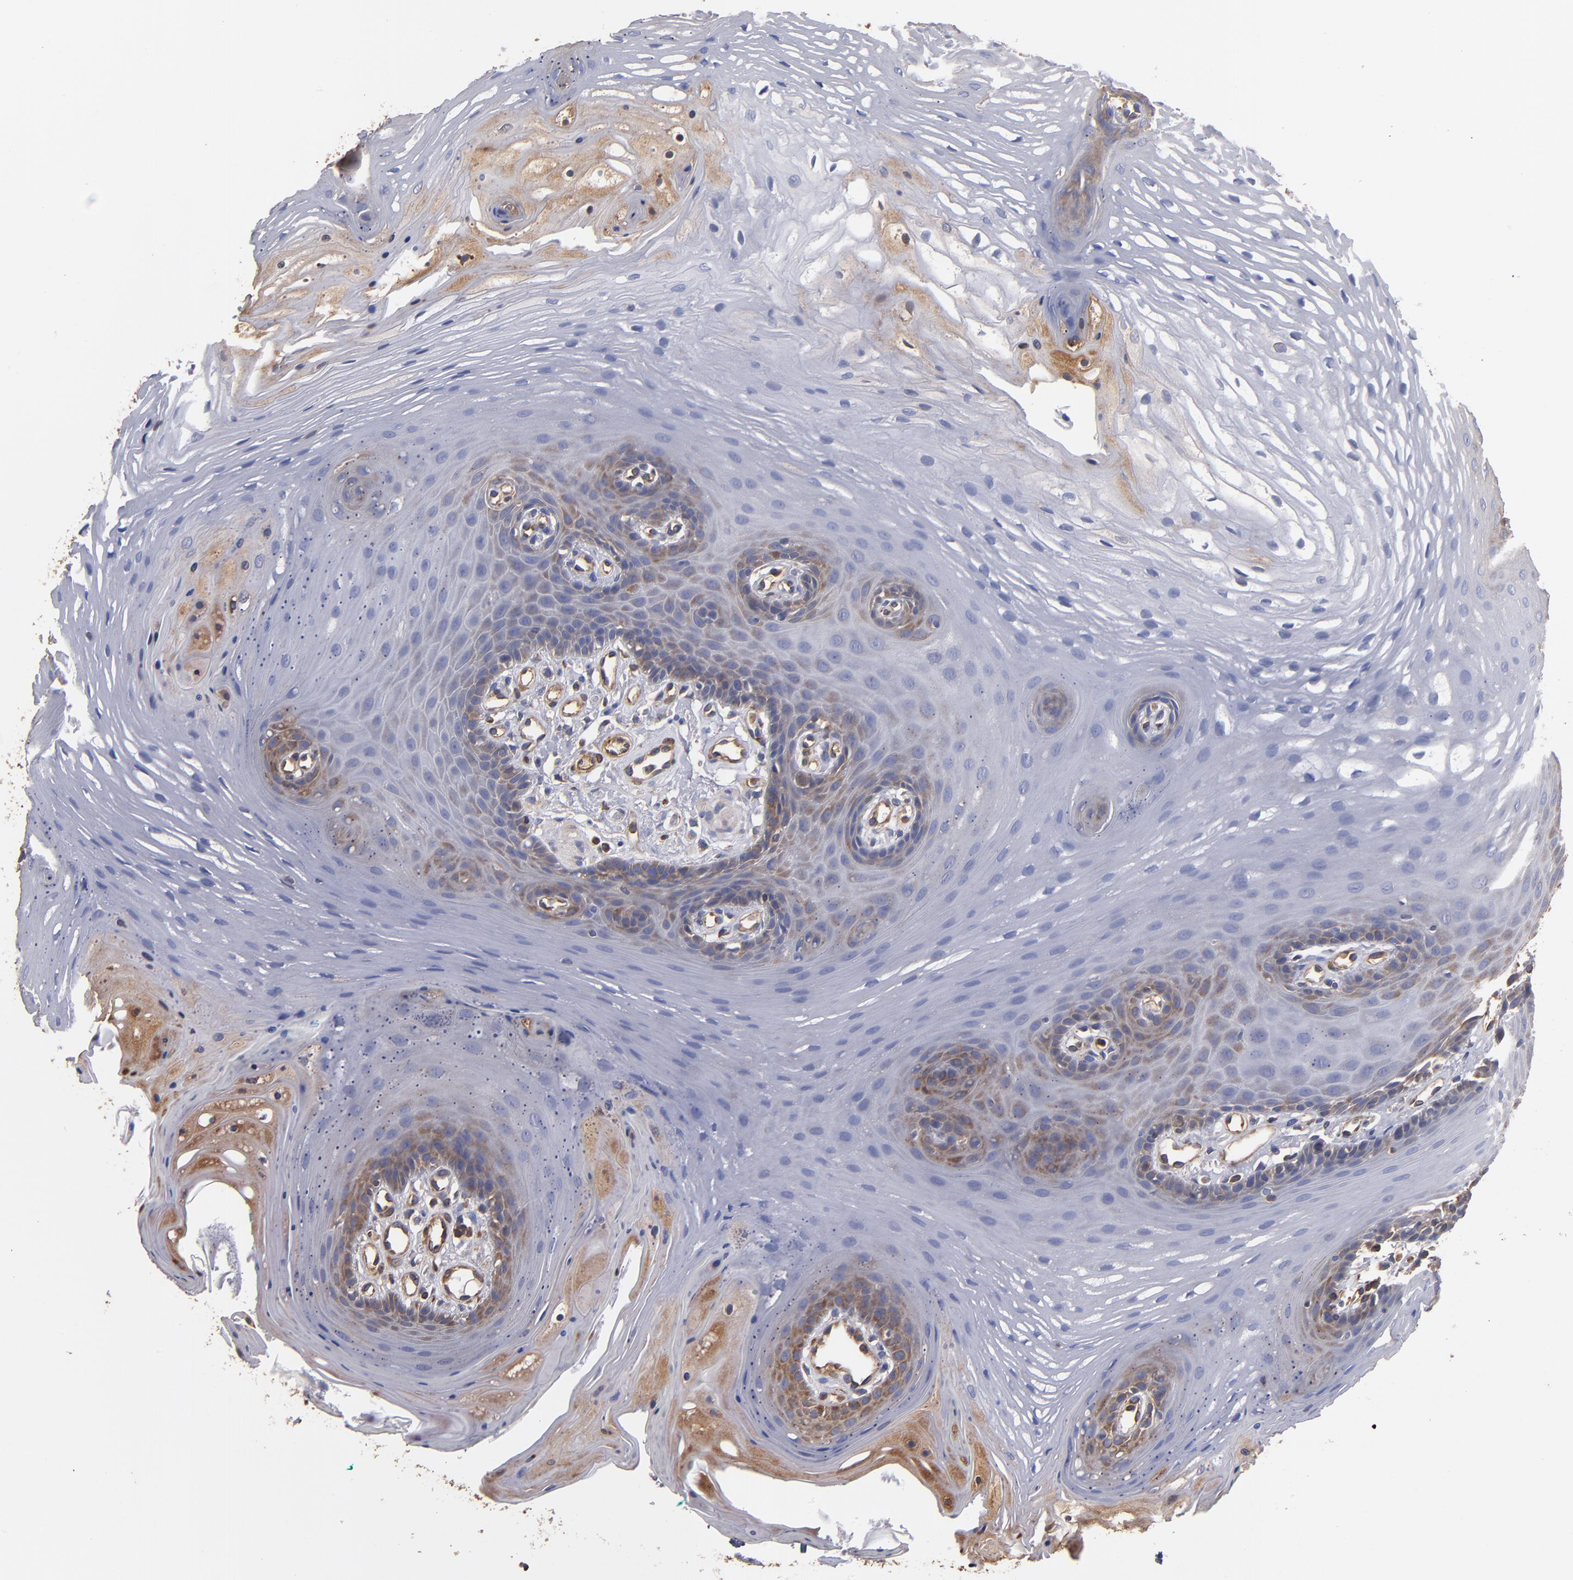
{"staining": {"intensity": "weak", "quantity": "<25%", "location": "cytoplasmic/membranous"}, "tissue": "oral mucosa", "cell_type": "Squamous epithelial cells", "image_type": "normal", "snomed": [{"axis": "morphology", "description": "Normal tissue, NOS"}, {"axis": "topography", "description": "Oral tissue"}], "caption": "Immunohistochemistry of benign human oral mucosa displays no positivity in squamous epithelial cells.", "gene": "ESYT2", "patient": {"sex": "male", "age": 62}}